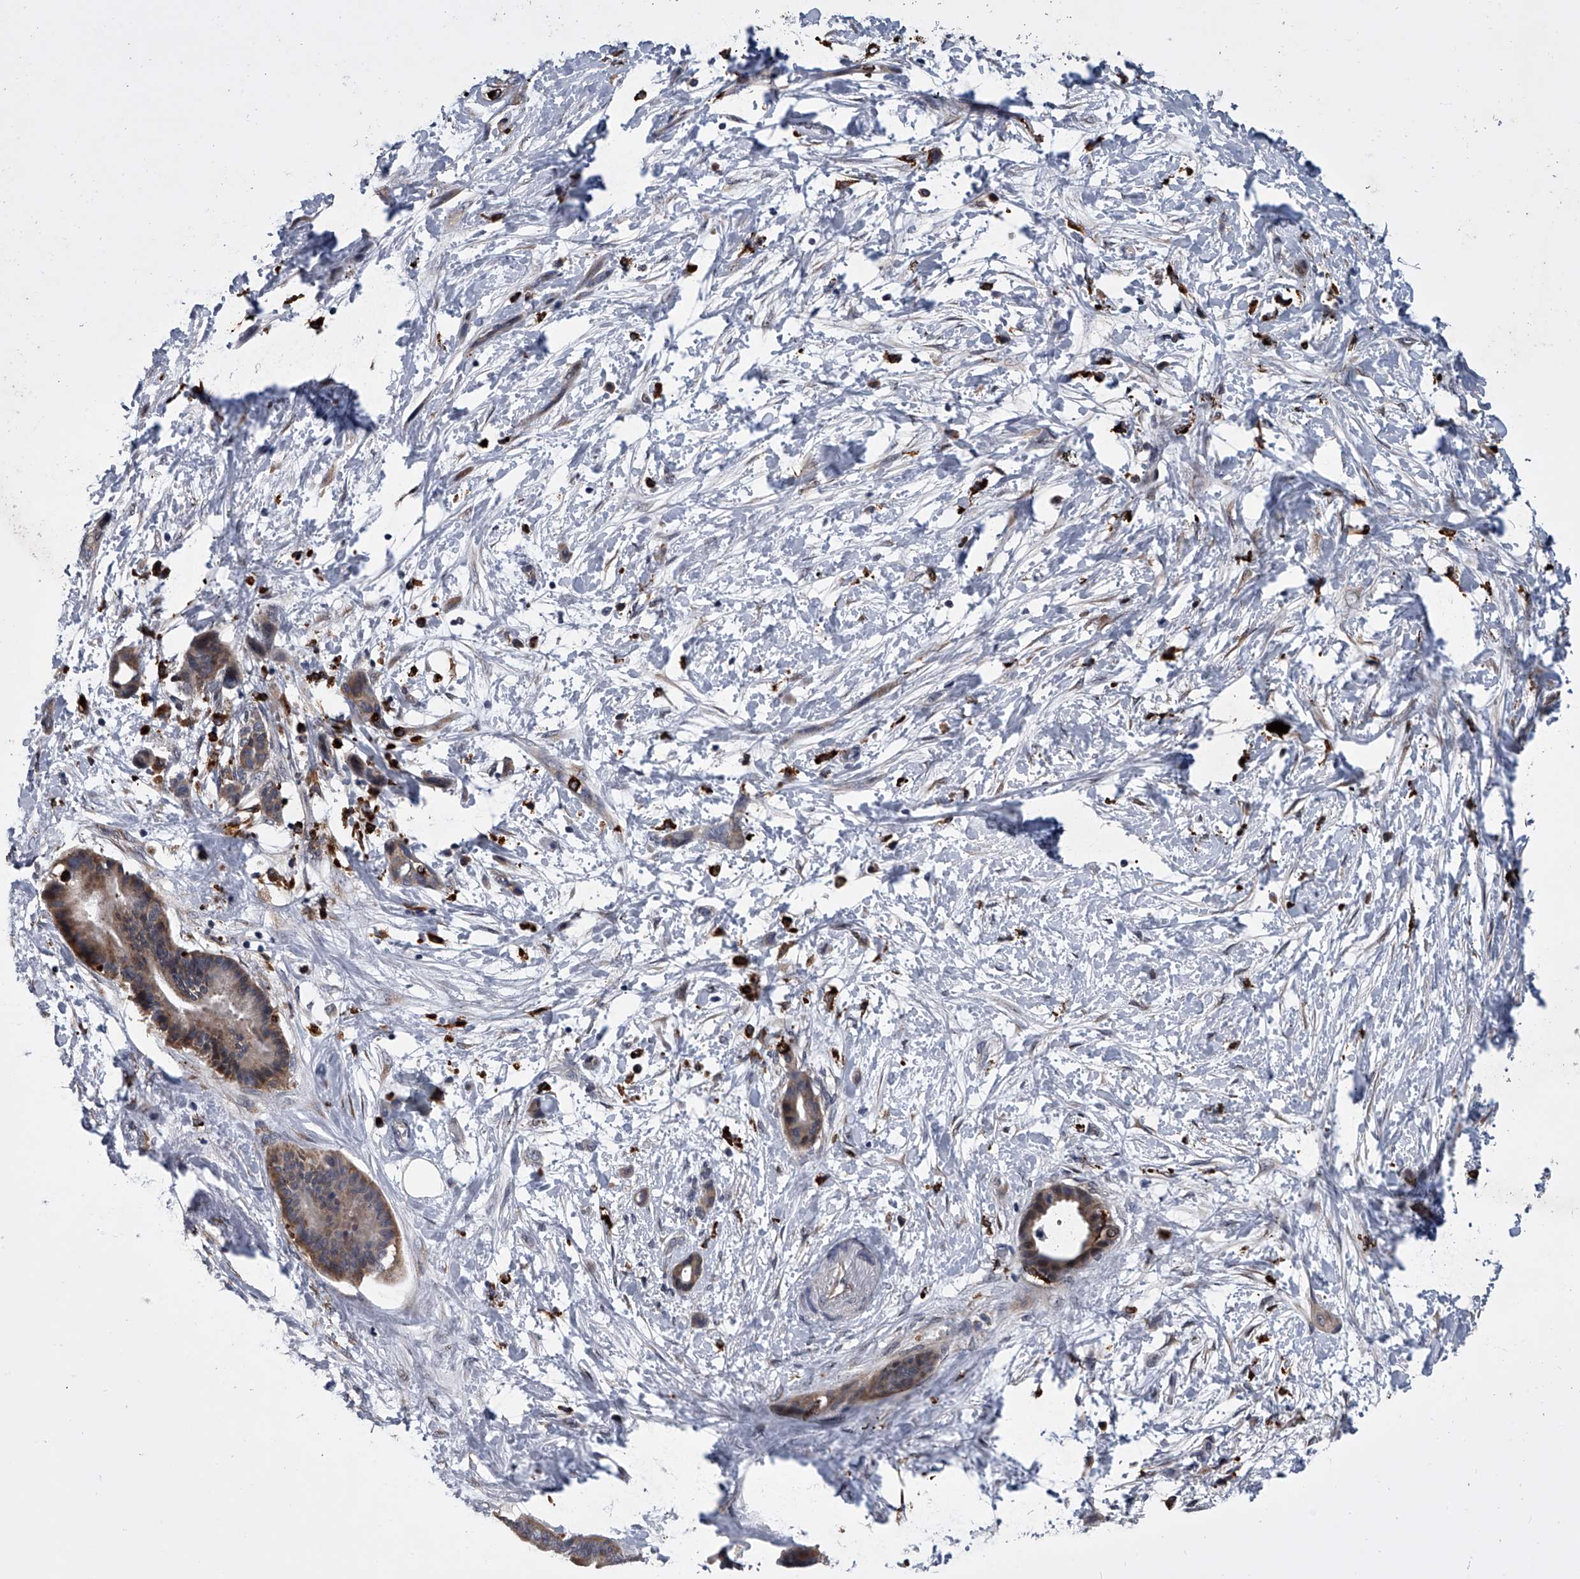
{"staining": {"intensity": "moderate", "quantity": "25%-75%", "location": "cytoplasmic/membranous"}, "tissue": "pancreatic cancer", "cell_type": "Tumor cells", "image_type": "cancer", "snomed": [{"axis": "morphology", "description": "Normal tissue, NOS"}, {"axis": "morphology", "description": "Adenocarcinoma, NOS"}, {"axis": "topography", "description": "Pancreas"}, {"axis": "topography", "description": "Peripheral nerve tissue"}], "caption": "Pancreatic cancer (adenocarcinoma) stained with a brown dye exhibits moderate cytoplasmic/membranous positive staining in about 25%-75% of tumor cells.", "gene": "TRIM8", "patient": {"sex": "female", "age": 63}}